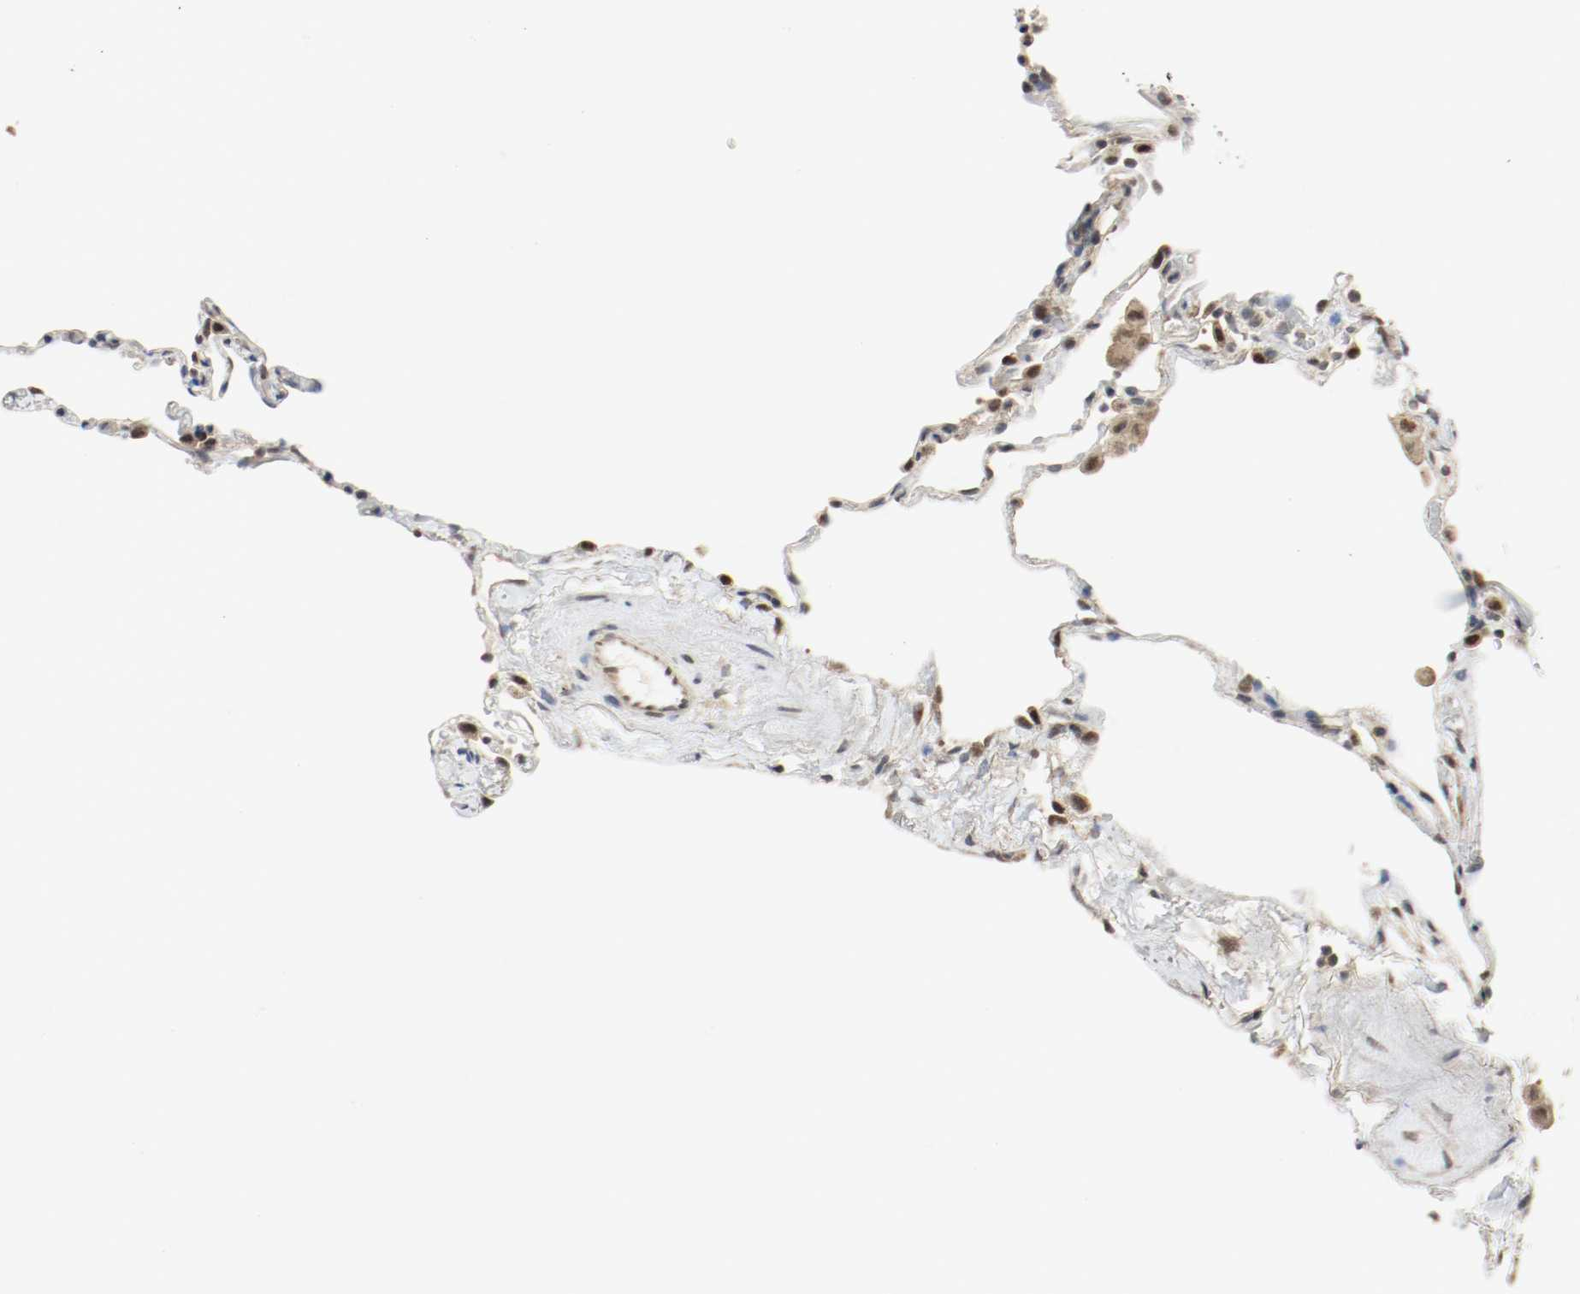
{"staining": {"intensity": "moderate", "quantity": "25%-75%", "location": "cytoplasmic/membranous,nuclear"}, "tissue": "lung", "cell_type": "Alveolar cells", "image_type": "normal", "snomed": [{"axis": "morphology", "description": "Normal tissue, NOS"}, {"axis": "topography", "description": "Lung"}], "caption": "Protein staining by IHC shows moderate cytoplasmic/membranous,nuclear expression in approximately 25%-75% of alveolar cells in benign lung.", "gene": "PPME1", "patient": {"sex": "male", "age": 59}}